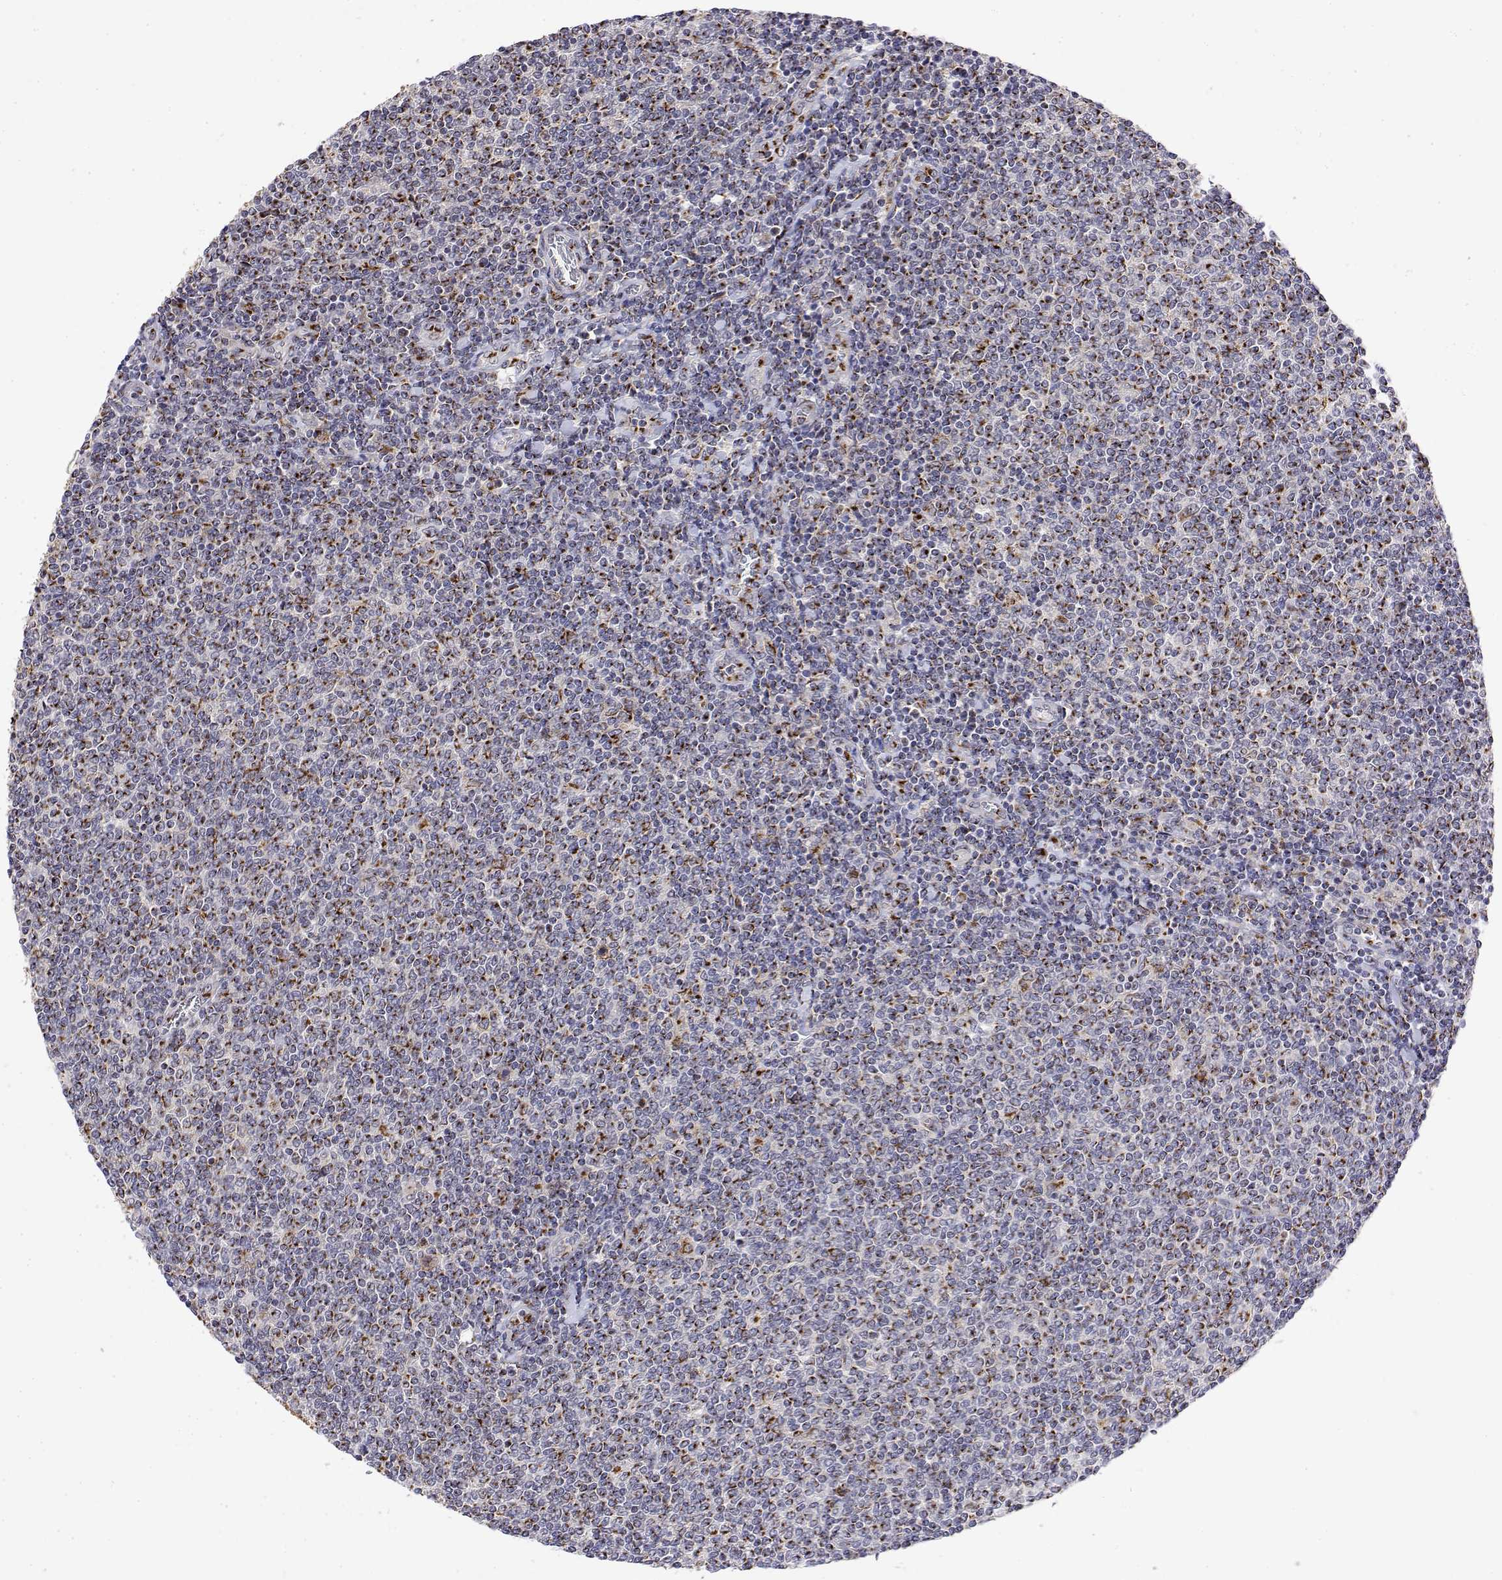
{"staining": {"intensity": "strong", "quantity": "<25%", "location": "cytoplasmic/membranous"}, "tissue": "lymphoma", "cell_type": "Tumor cells", "image_type": "cancer", "snomed": [{"axis": "morphology", "description": "Malignant lymphoma, non-Hodgkin's type, Low grade"}, {"axis": "topography", "description": "Lymph node"}], "caption": "Immunohistochemical staining of human lymphoma demonstrates medium levels of strong cytoplasmic/membranous staining in about <25% of tumor cells. Ihc stains the protein in brown and the nuclei are stained blue.", "gene": "YIPF3", "patient": {"sex": "male", "age": 52}}